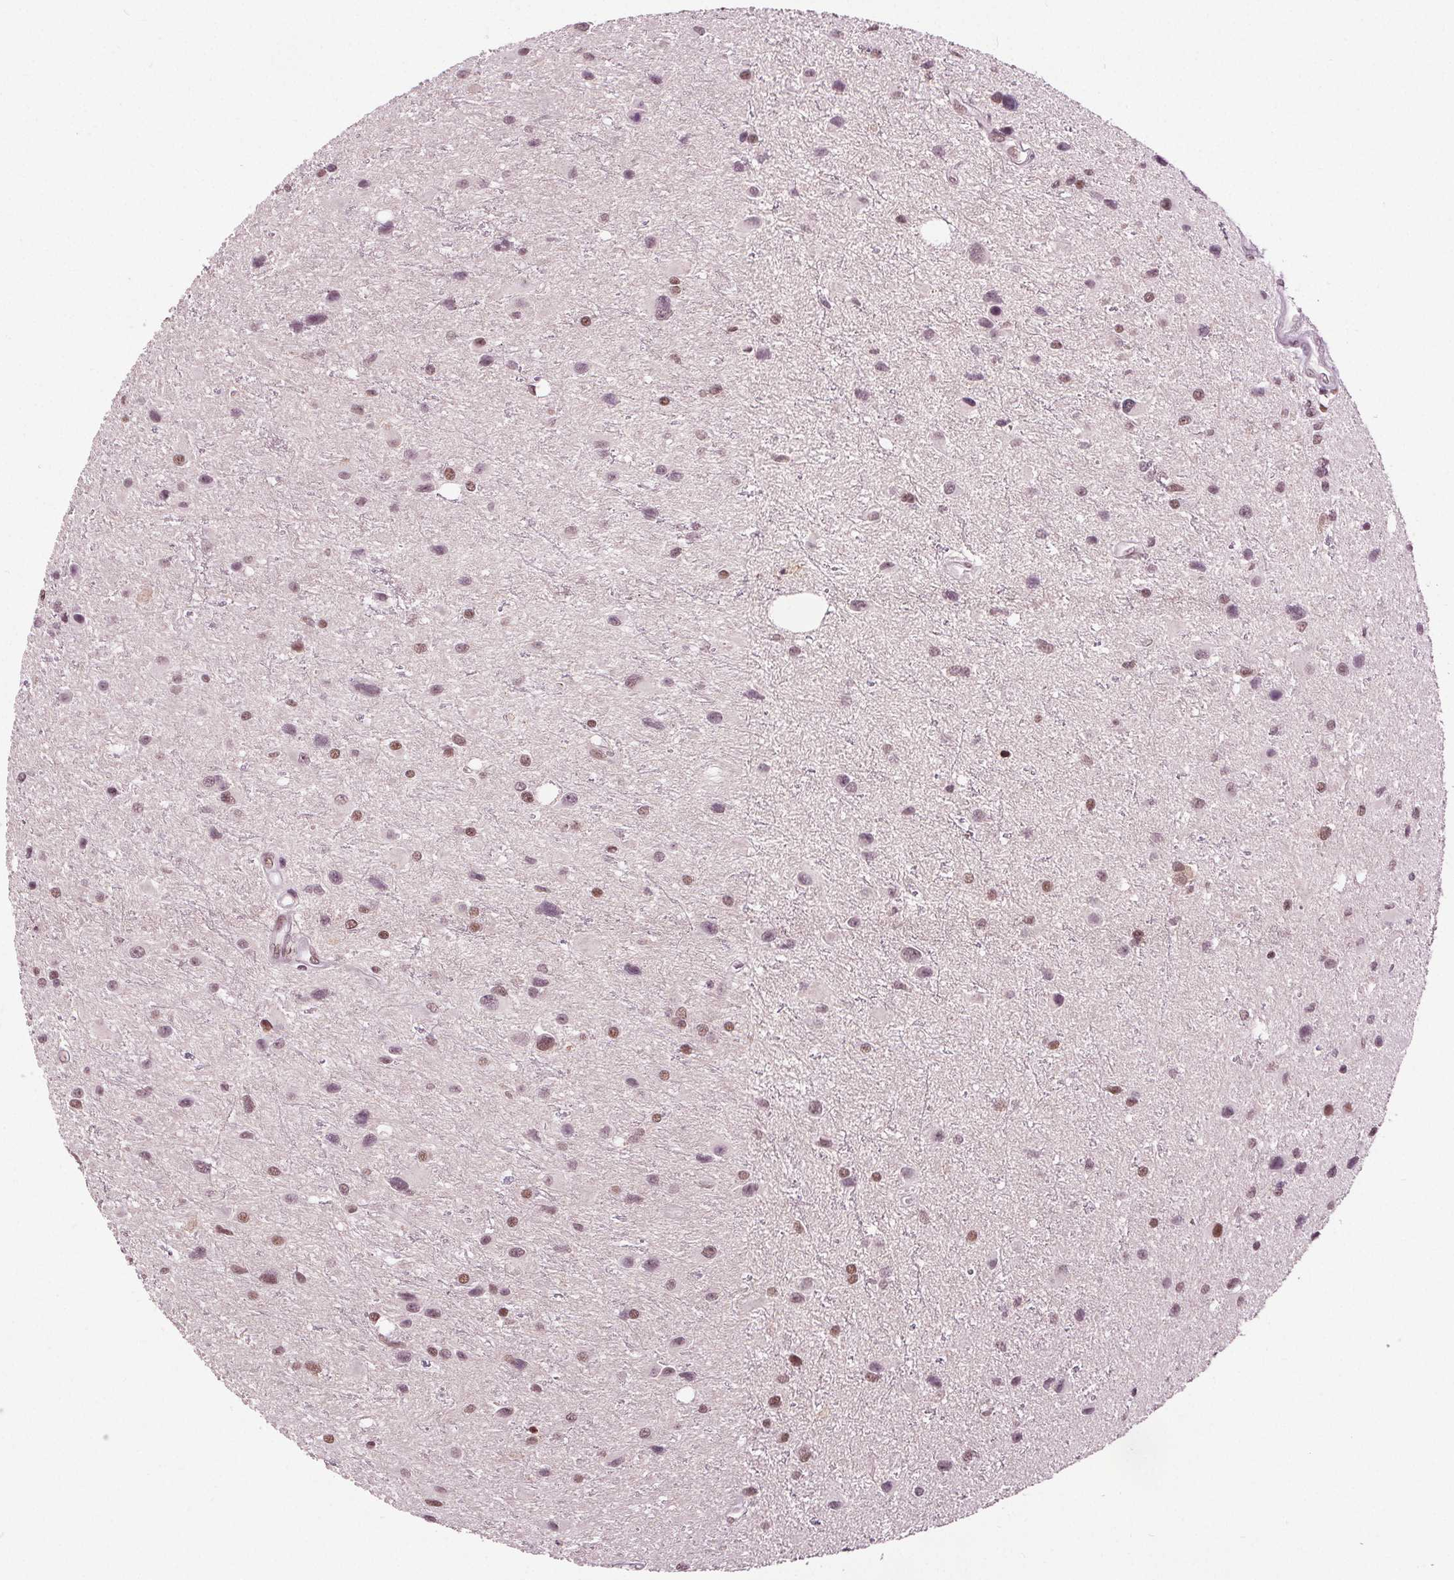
{"staining": {"intensity": "moderate", "quantity": ">75%", "location": "nuclear"}, "tissue": "glioma", "cell_type": "Tumor cells", "image_type": "cancer", "snomed": [{"axis": "morphology", "description": "Glioma, malignant, Low grade"}, {"axis": "topography", "description": "Brain"}], "caption": "Protein expression by immunohistochemistry exhibits moderate nuclear expression in approximately >75% of tumor cells in malignant glioma (low-grade).", "gene": "IWS1", "patient": {"sex": "female", "age": 32}}